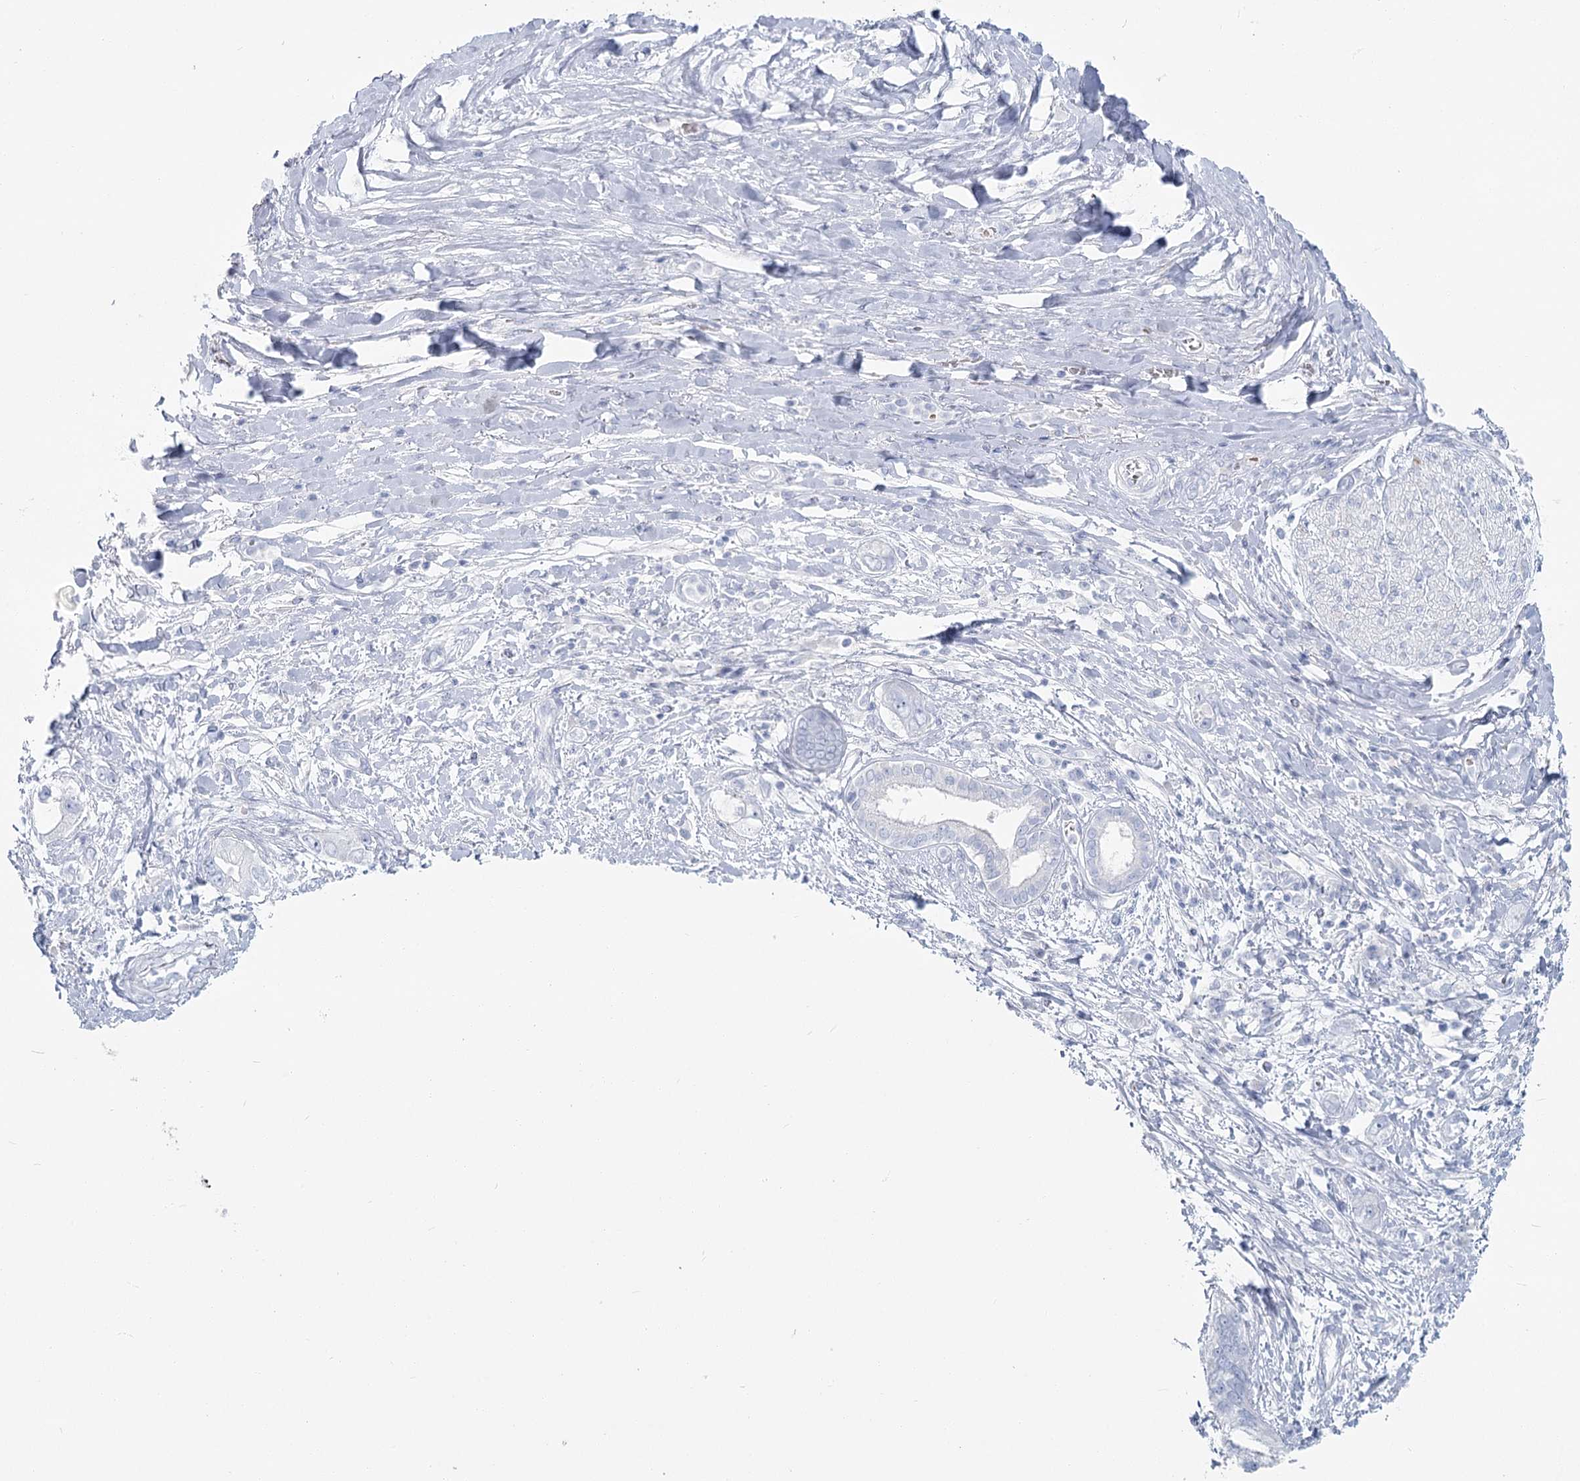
{"staining": {"intensity": "negative", "quantity": "none", "location": "none"}, "tissue": "pancreatic cancer", "cell_type": "Tumor cells", "image_type": "cancer", "snomed": [{"axis": "morphology", "description": "Inflammation, NOS"}, {"axis": "morphology", "description": "Adenocarcinoma, NOS"}, {"axis": "topography", "description": "Pancreas"}], "caption": "Tumor cells show no significant positivity in adenocarcinoma (pancreatic). Nuclei are stained in blue.", "gene": "IFIT5", "patient": {"sex": "female", "age": 56}}